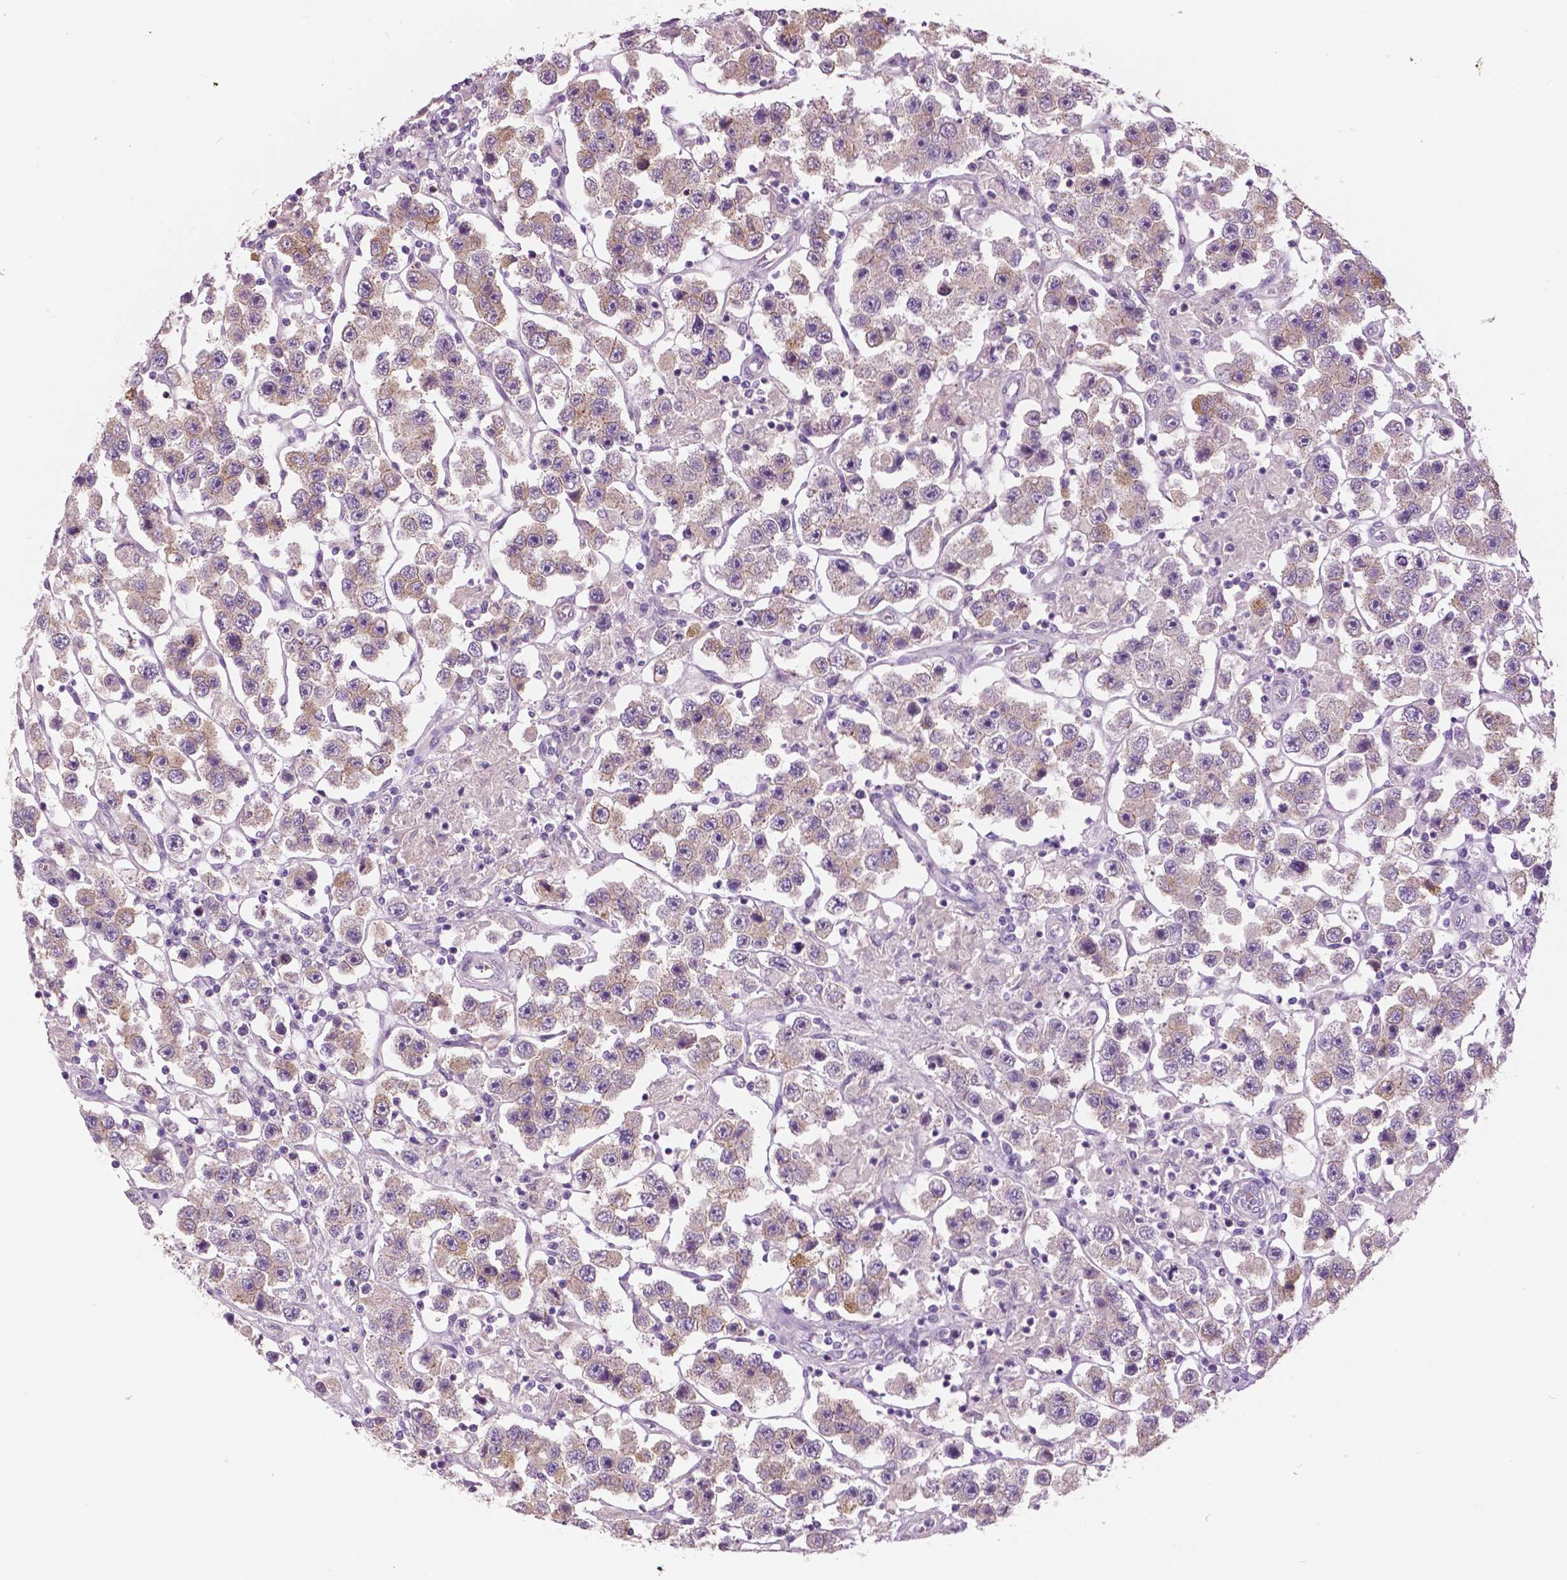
{"staining": {"intensity": "weak", "quantity": "25%-75%", "location": "cytoplasmic/membranous"}, "tissue": "testis cancer", "cell_type": "Tumor cells", "image_type": "cancer", "snomed": [{"axis": "morphology", "description": "Seminoma, NOS"}, {"axis": "topography", "description": "Testis"}], "caption": "Testis seminoma tissue displays weak cytoplasmic/membranous positivity in approximately 25%-75% of tumor cells, visualized by immunohistochemistry. (Brightfield microscopy of DAB IHC at high magnification).", "gene": "SERPINI1", "patient": {"sex": "male", "age": 45}}